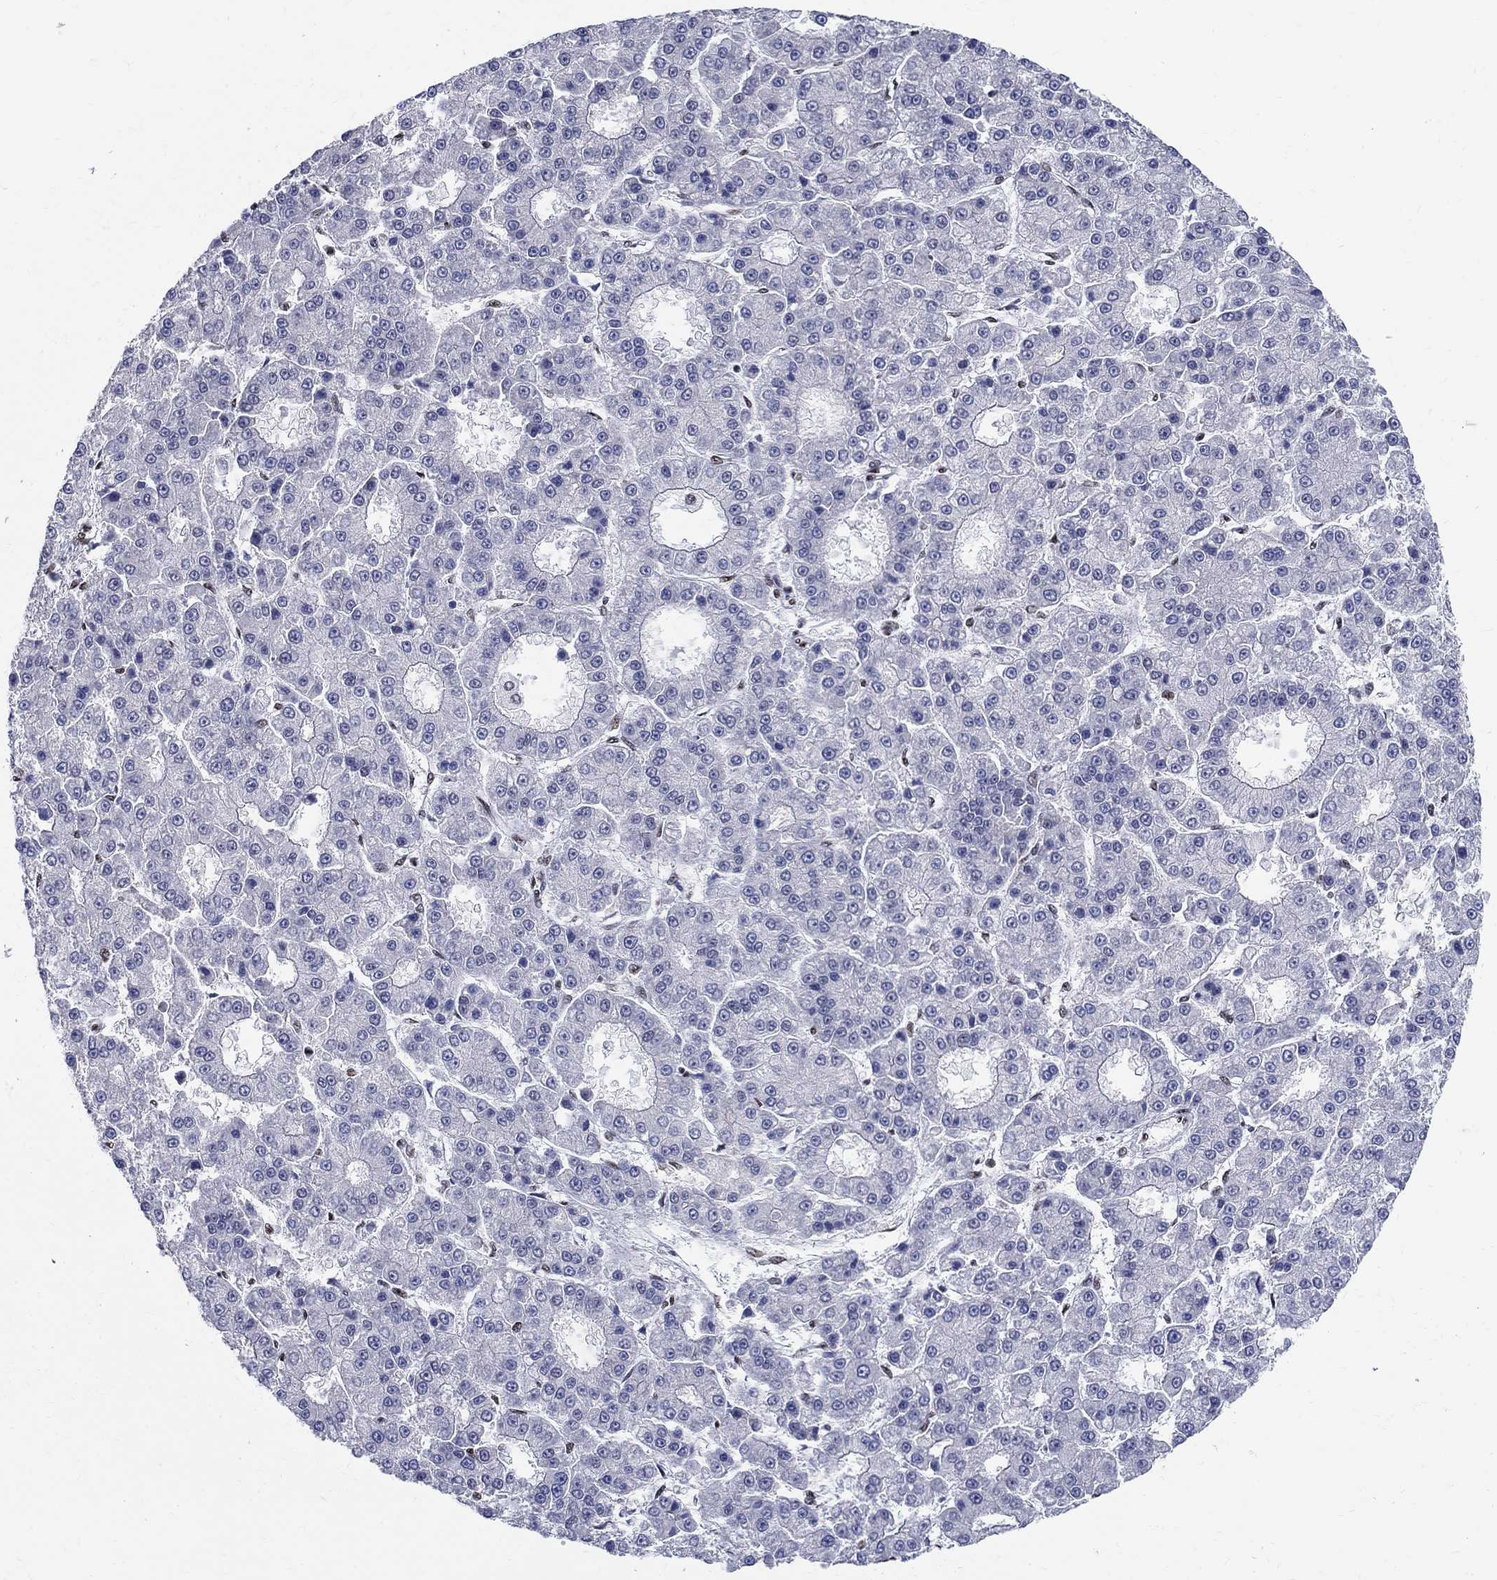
{"staining": {"intensity": "negative", "quantity": "none", "location": "none"}, "tissue": "liver cancer", "cell_type": "Tumor cells", "image_type": "cancer", "snomed": [{"axis": "morphology", "description": "Carcinoma, Hepatocellular, NOS"}, {"axis": "topography", "description": "Liver"}], "caption": "Histopathology image shows no significant protein positivity in tumor cells of liver hepatocellular carcinoma.", "gene": "FBXO16", "patient": {"sex": "male", "age": 70}}